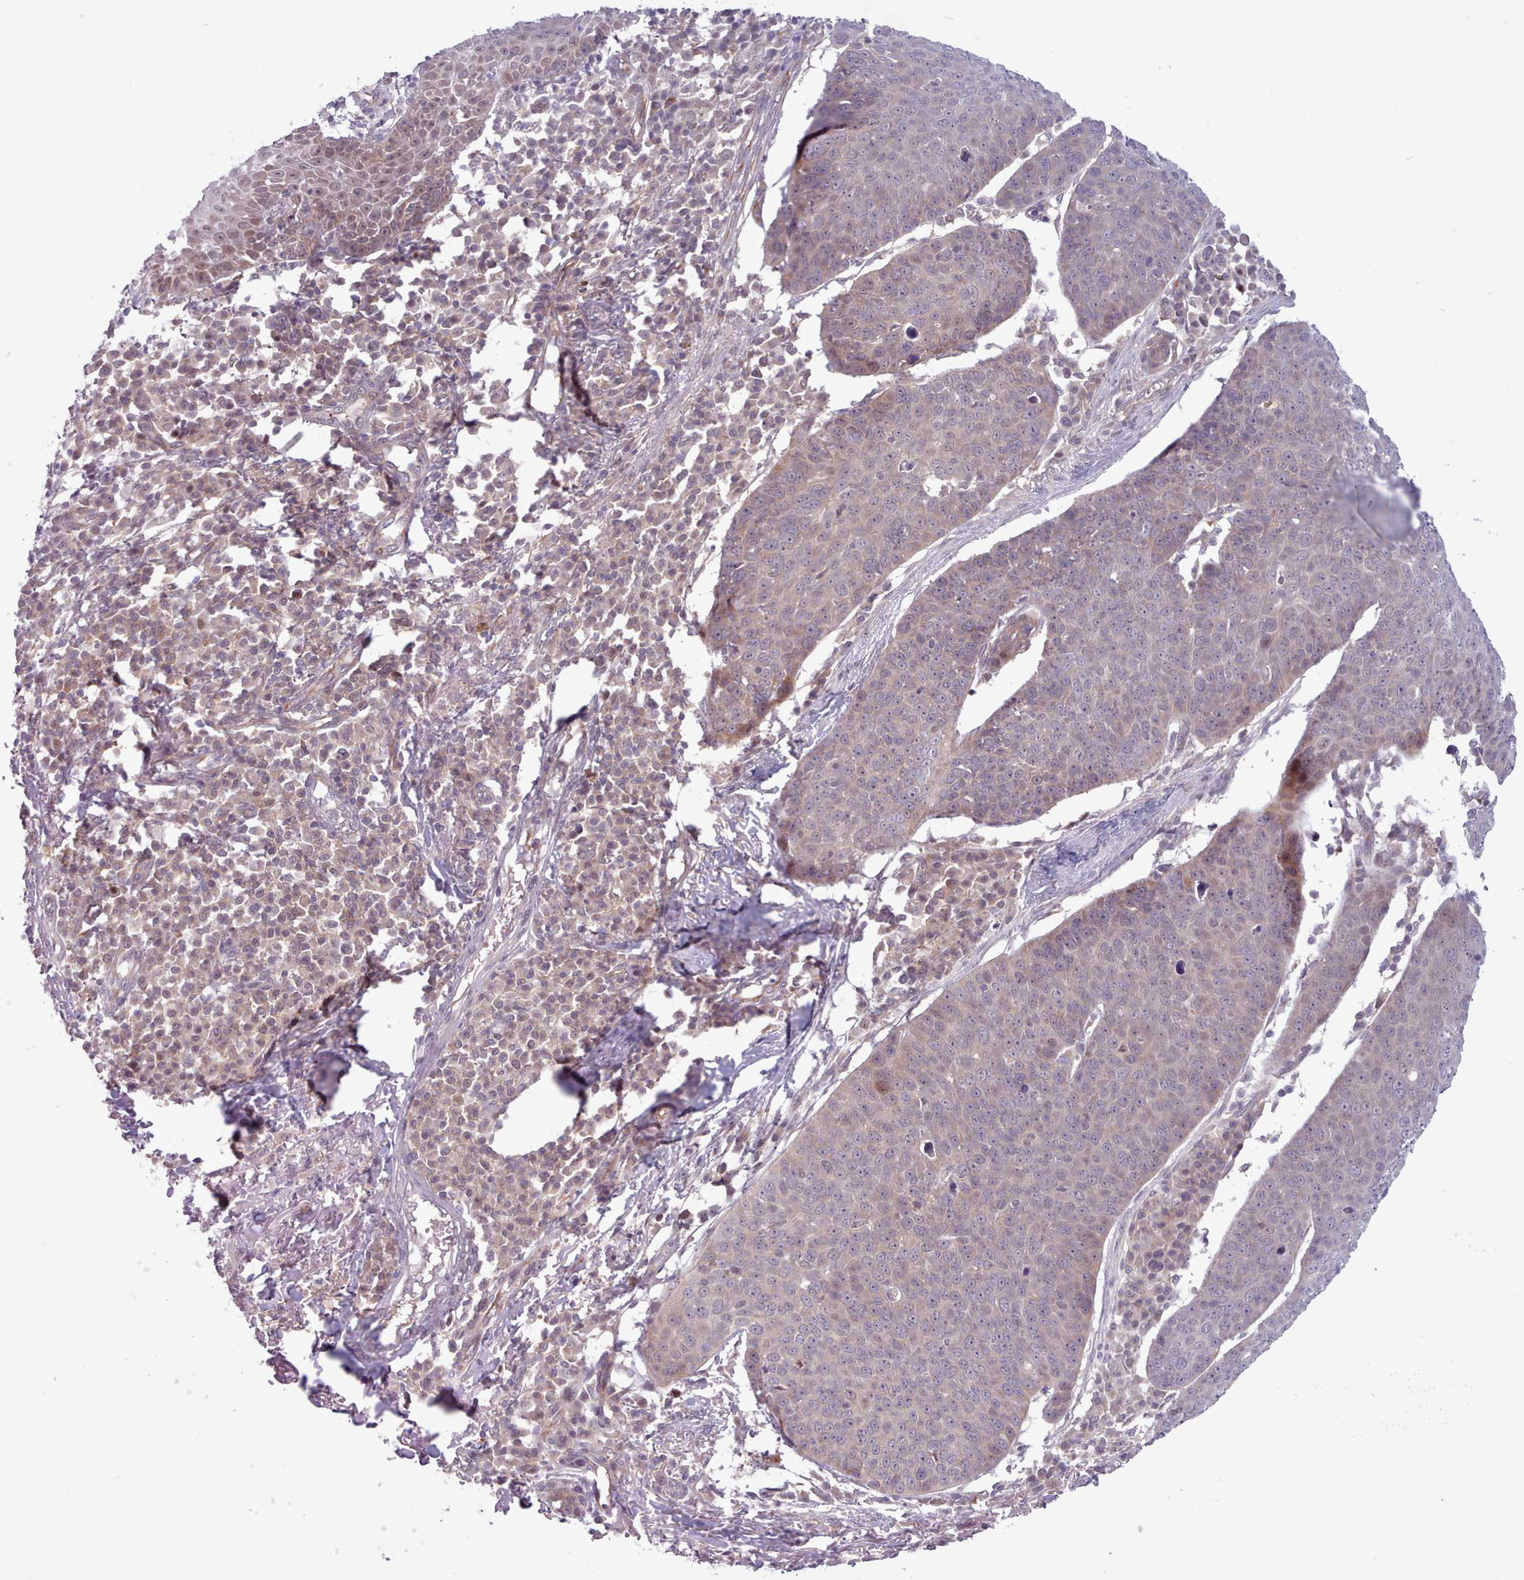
{"staining": {"intensity": "weak", "quantity": "<25%", "location": "nuclear"}, "tissue": "skin cancer", "cell_type": "Tumor cells", "image_type": "cancer", "snomed": [{"axis": "morphology", "description": "Squamous cell carcinoma, NOS"}, {"axis": "topography", "description": "Skin"}], "caption": "Tumor cells show no significant protein positivity in skin cancer. (IHC, brightfield microscopy, high magnification).", "gene": "KBTBD7", "patient": {"sex": "male", "age": 71}}